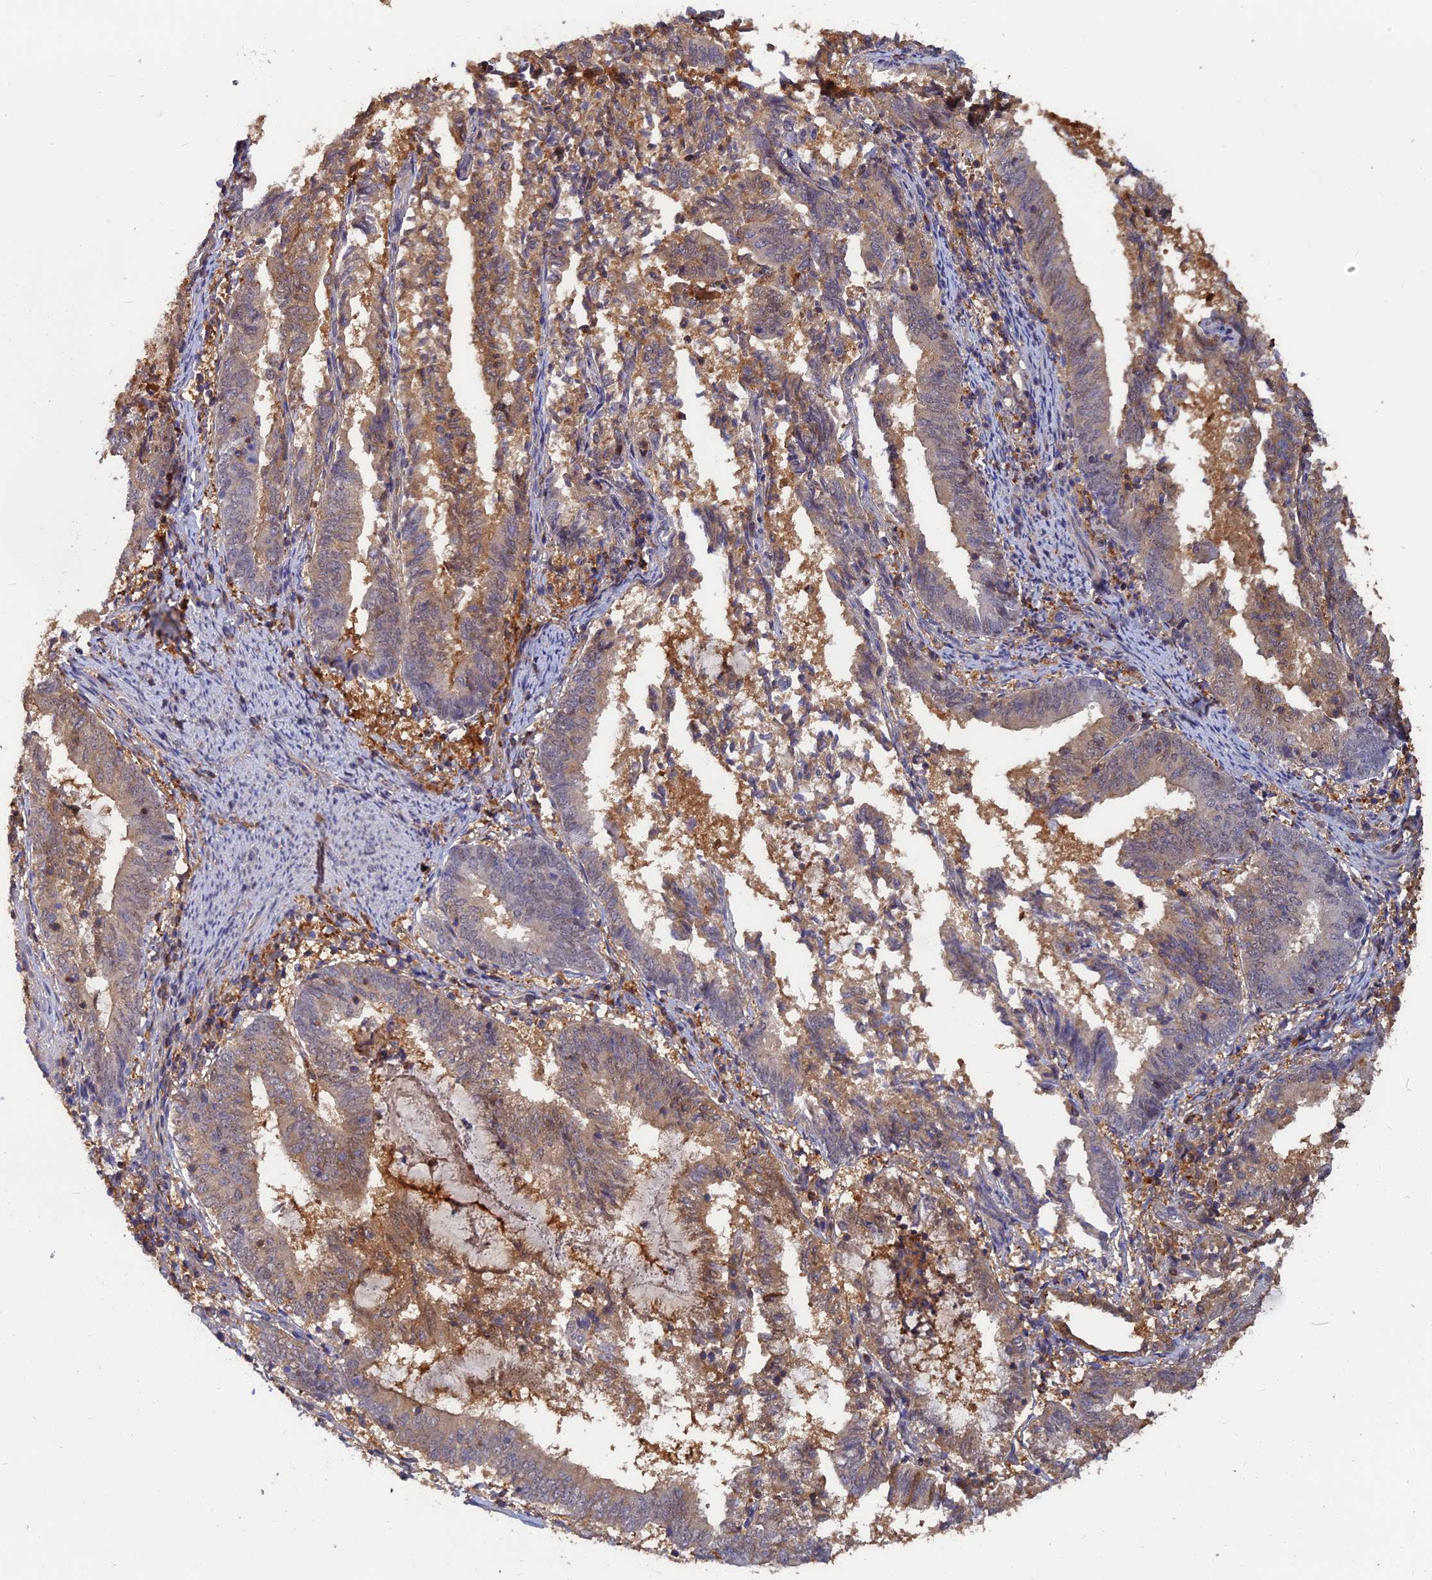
{"staining": {"intensity": "weak", "quantity": "25%-75%", "location": "cytoplasmic/membranous"}, "tissue": "endometrial cancer", "cell_type": "Tumor cells", "image_type": "cancer", "snomed": [{"axis": "morphology", "description": "Adenocarcinoma, NOS"}, {"axis": "topography", "description": "Endometrium"}], "caption": "IHC (DAB) staining of endometrial cancer exhibits weak cytoplasmic/membranous protein positivity in about 25%-75% of tumor cells.", "gene": "BLVRA", "patient": {"sex": "female", "age": 80}}